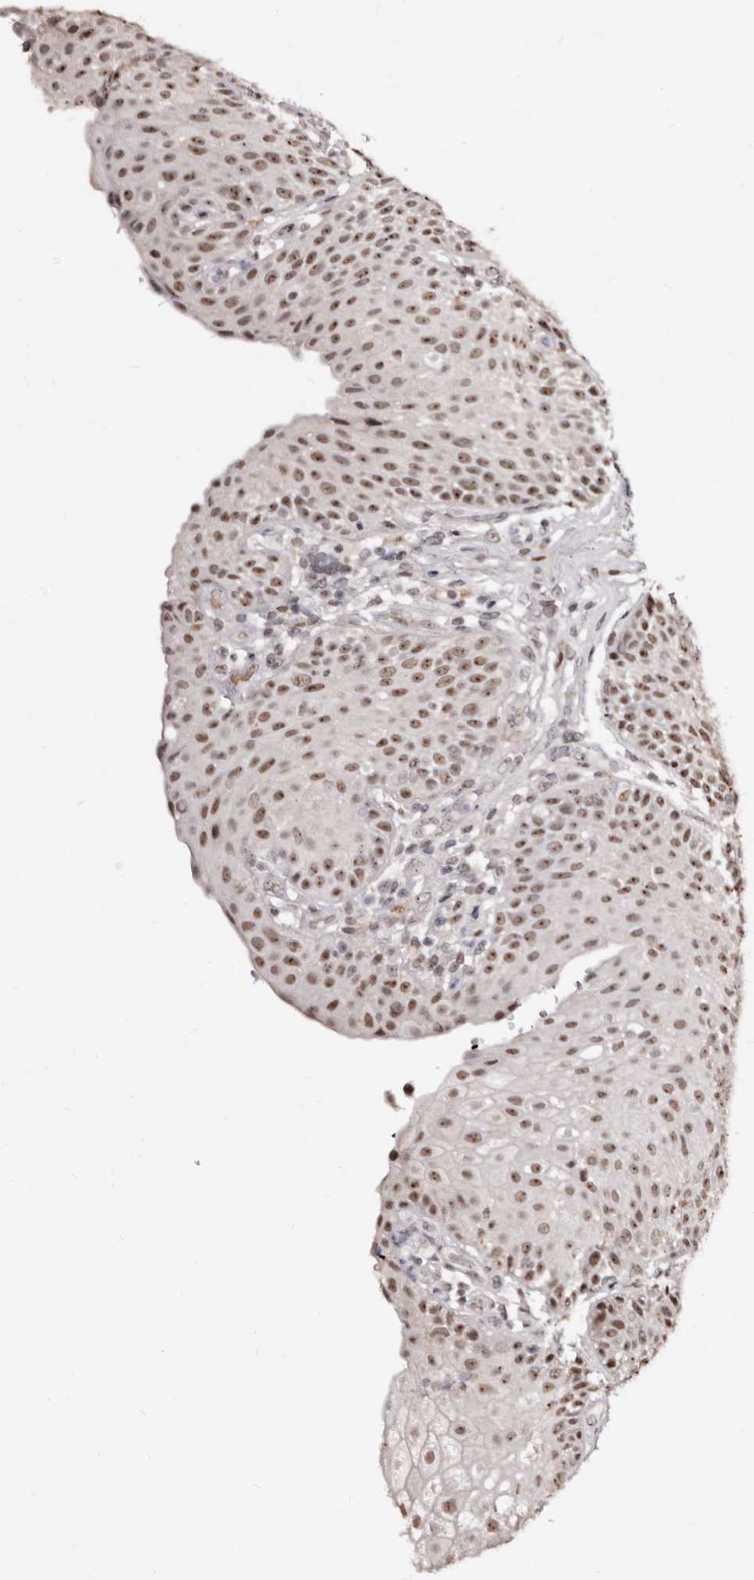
{"staining": {"intensity": "moderate", "quantity": ">75%", "location": "nuclear"}, "tissue": "urinary bladder", "cell_type": "Urothelial cells", "image_type": "normal", "snomed": [{"axis": "morphology", "description": "Normal tissue, NOS"}, {"axis": "topography", "description": "Urinary bladder"}], "caption": "Immunohistochemical staining of unremarkable human urinary bladder reveals medium levels of moderate nuclear expression in about >75% of urothelial cells.", "gene": "ANAPC11", "patient": {"sex": "female", "age": 62}}